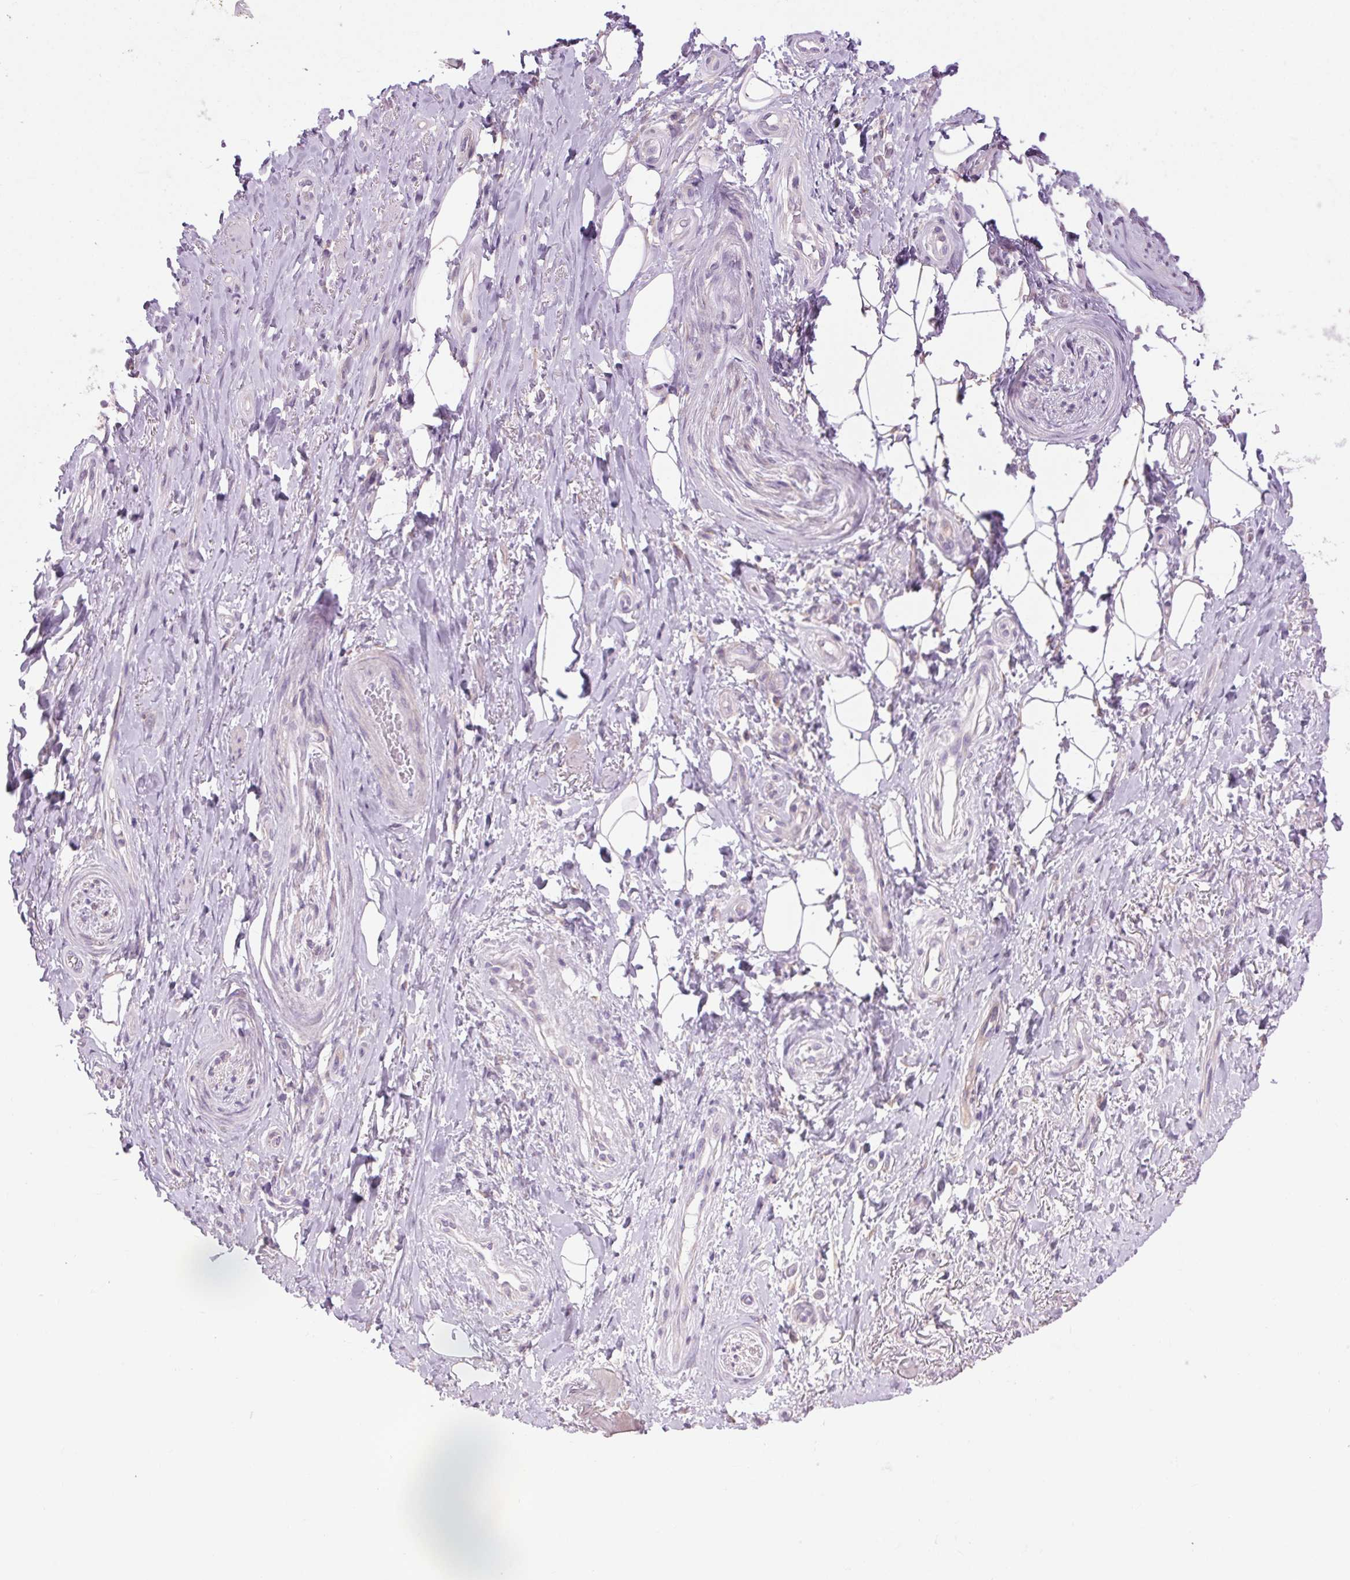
{"staining": {"intensity": "weak", "quantity": "<25%", "location": "cytoplasmic/membranous"}, "tissue": "adipose tissue", "cell_type": "Adipocytes", "image_type": "normal", "snomed": [{"axis": "morphology", "description": "Normal tissue, NOS"}, {"axis": "topography", "description": "Anal"}, {"axis": "topography", "description": "Peripheral nerve tissue"}], "caption": "A histopathology image of adipose tissue stained for a protein displays no brown staining in adipocytes.", "gene": "SOWAHC", "patient": {"sex": "male", "age": 53}}